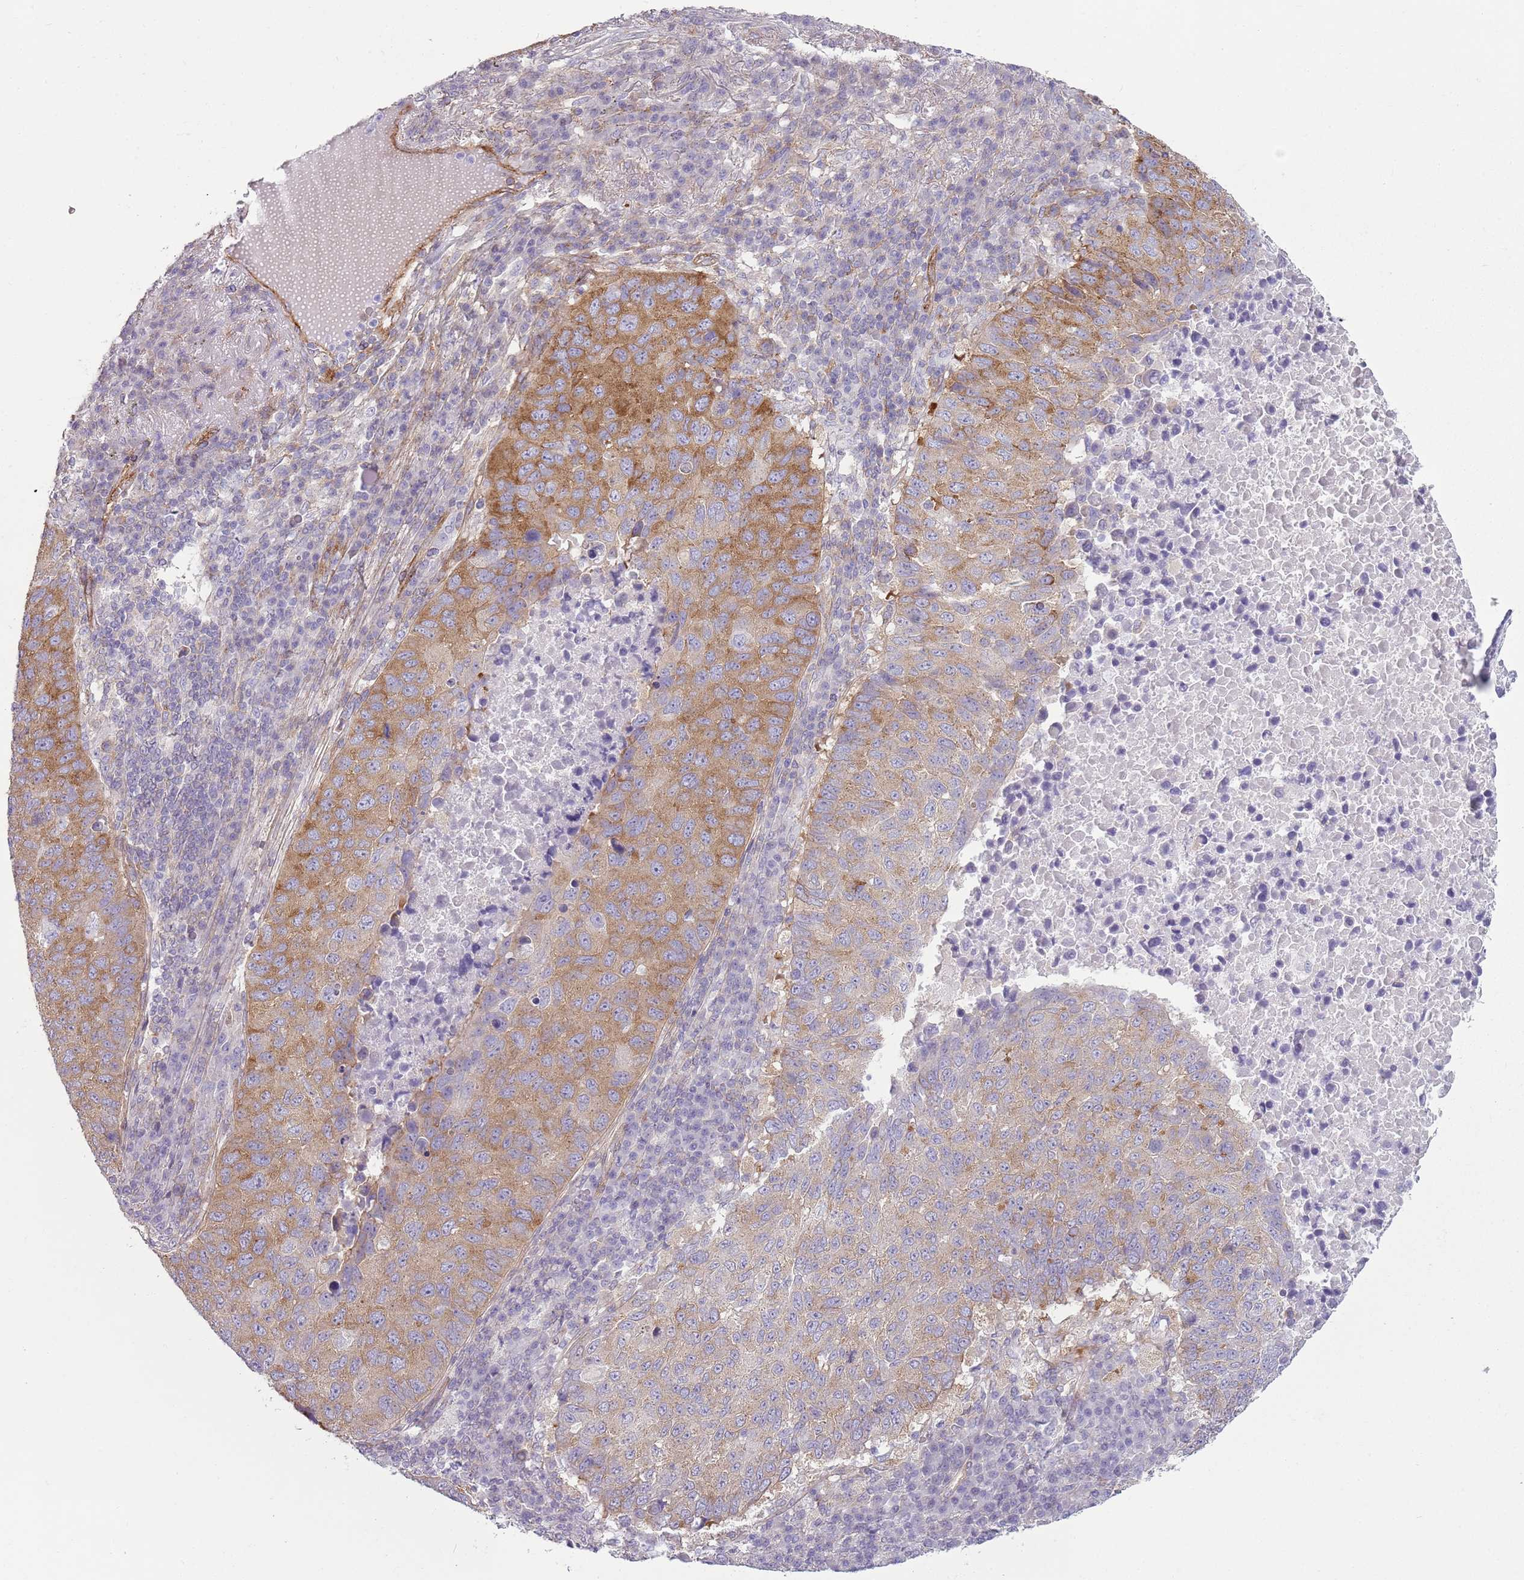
{"staining": {"intensity": "moderate", "quantity": "<25%", "location": "cytoplasmic/membranous"}, "tissue": "lung cancer", "cell_type": "Tumor cells", "image_type": "cancer", "snomed": [{"axis": "morphology", "description": "Squamous cell carcinoma, NOS"}, {"axis": "topography", "description": "Lung"}], "caption": "Squamous cell carcinoma (lung) was stained to show a protein in brown. There is low levels of moderate cytoplasmic/membranous expression in approximately <25% of tumor cells.", "gene": "SNX1", "patient": {"sex": "male", "age": 73}}